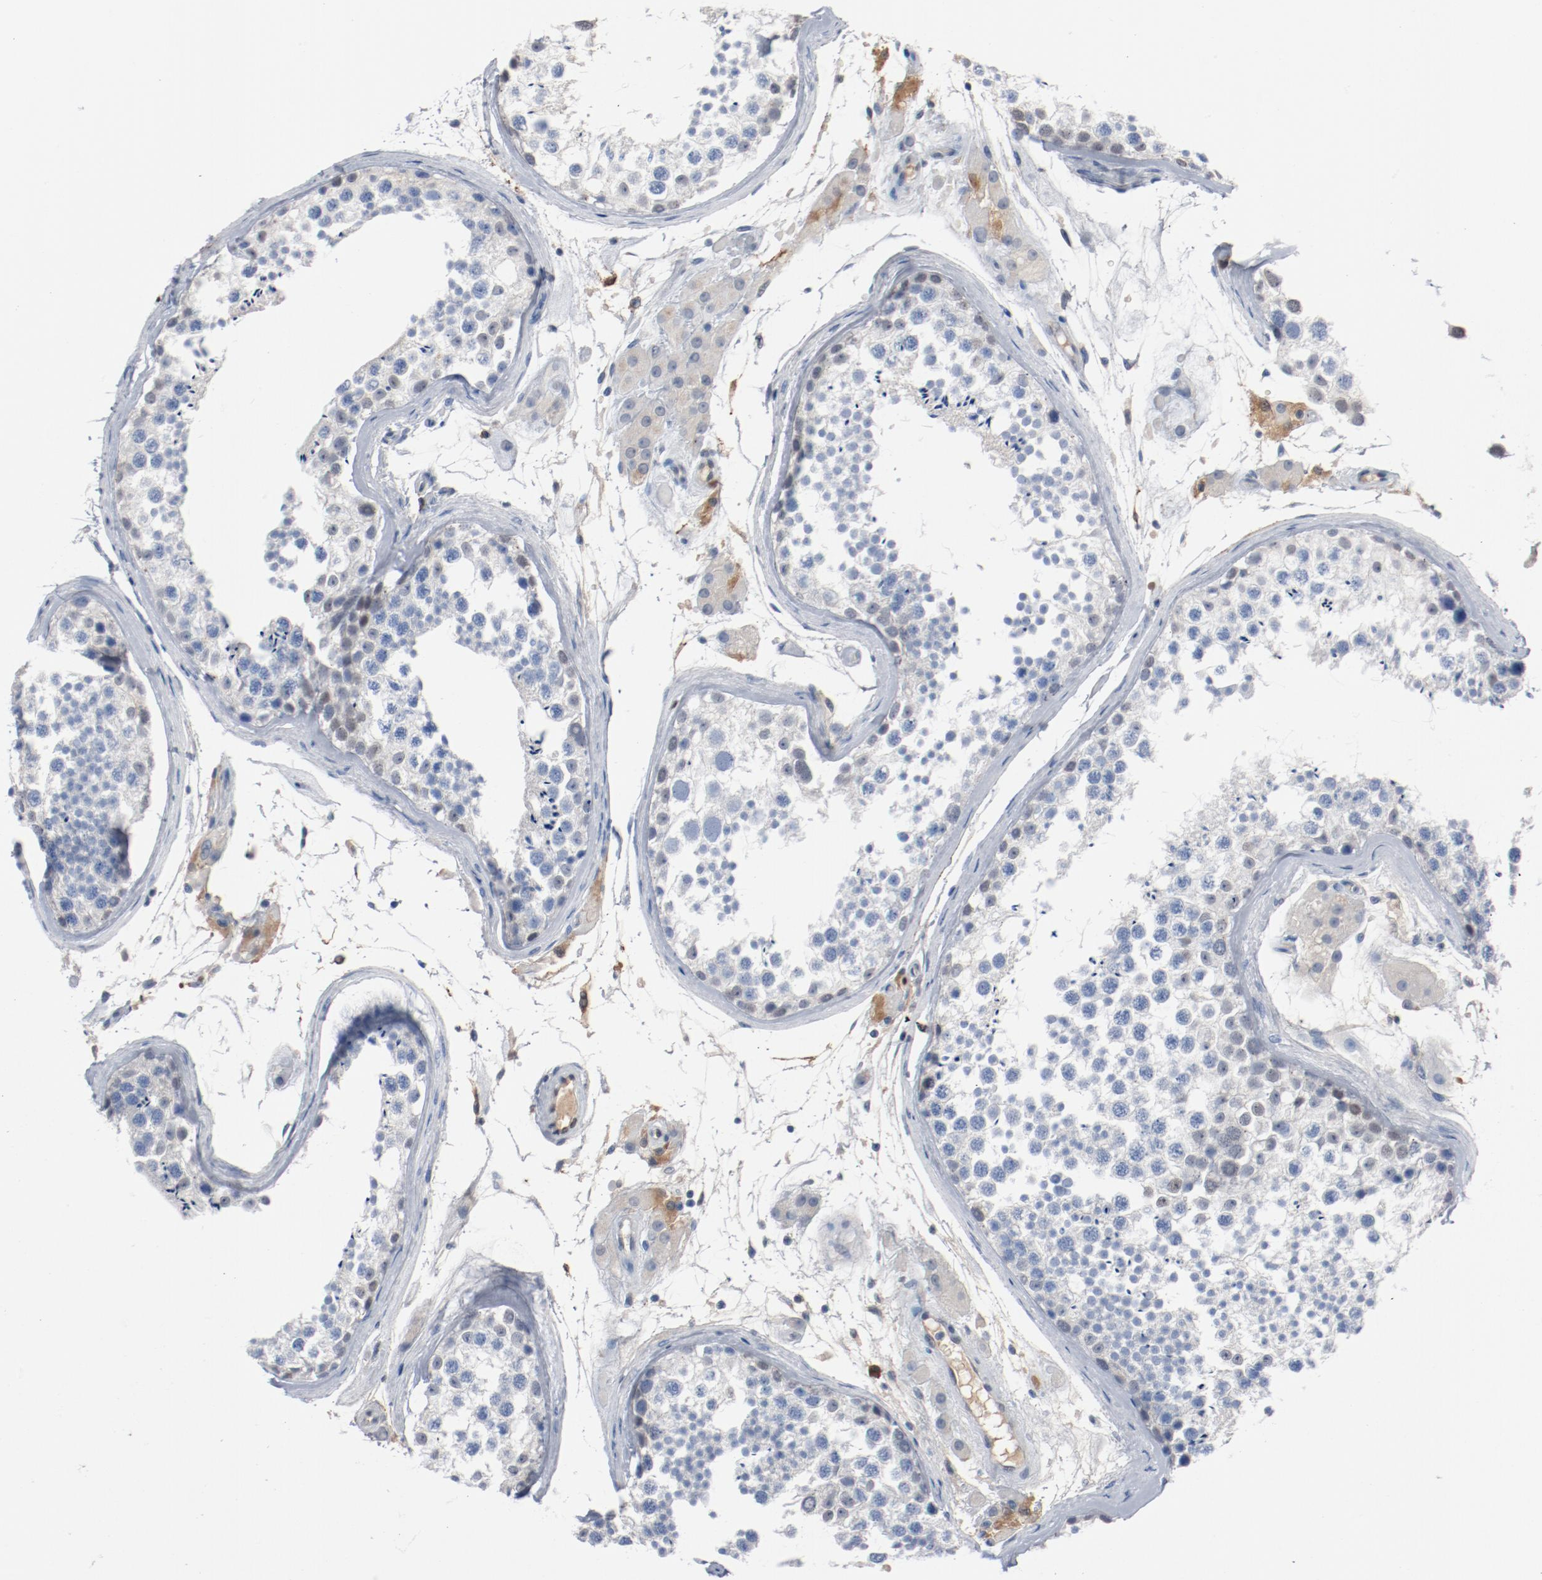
{"staining": {"intensity": "negative", "quantity": "none", "location": "none"}, "tissue": "testis", "cell_type": "Cells in seminiferous ducts", "image_type": "normal", "snomed": [{"axis": "morphology", "description": "Normal tissue, NOS"}, {"axis": "topography", "description": "Testis"}], "caption": "Immunohistochemistry (IHC) photomicrograph of unremarkable testis stained for a protein (brown), which reveals no positivity in cells in seminiferous ducts.", "gene": "ENSG00000285708", "patient": {"sex": "male", "age": 46}}